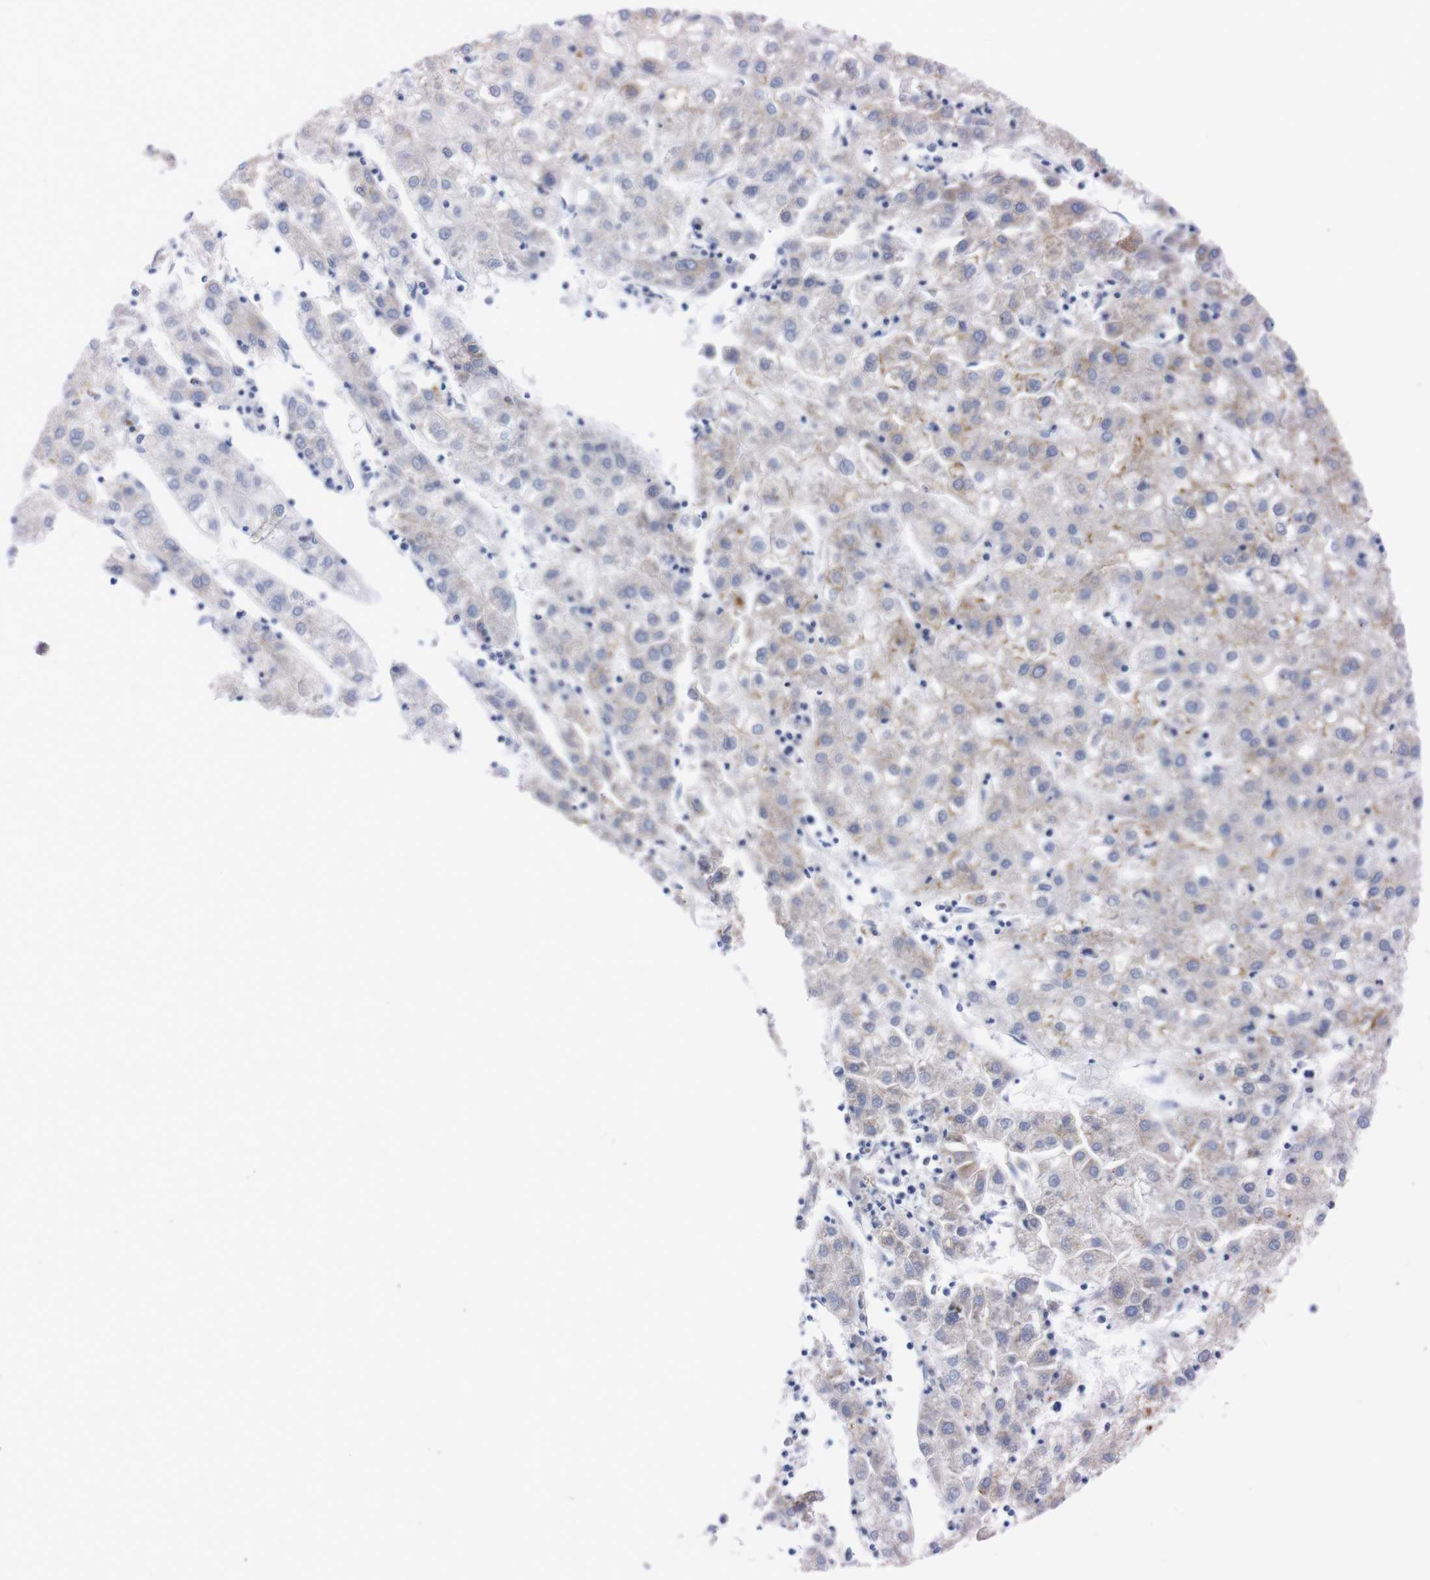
{"staining": {"intensity": "weak", "quantity": "<25%", "location": "cytoplasmic/membranous"}, "tissue": "liver cancer", "cell_type": "Tumor cells", "image_type": "cancer", "snomed": [{"axis": "morphology", "description": "Carcinoma, Hepatocellular, NOS"}, {"axis": "topography", "description": "Liver"}], "caption": "This photomicrograph is of hepatocellular carcinoma (liver) stained with immunohistochemistry to label a protein in brown with the nuclei are counter-stained blue. There is no positivity in tumor cells. Brightfield microscopy of immunohistochemistry (IHC) stained with DAB (3,3'-diaminobenzidine) (brown) and hematoxylin (blue), captured at high magnification.", "gene": "NEBL", "patient": {"sex": "male", "age": 72}}